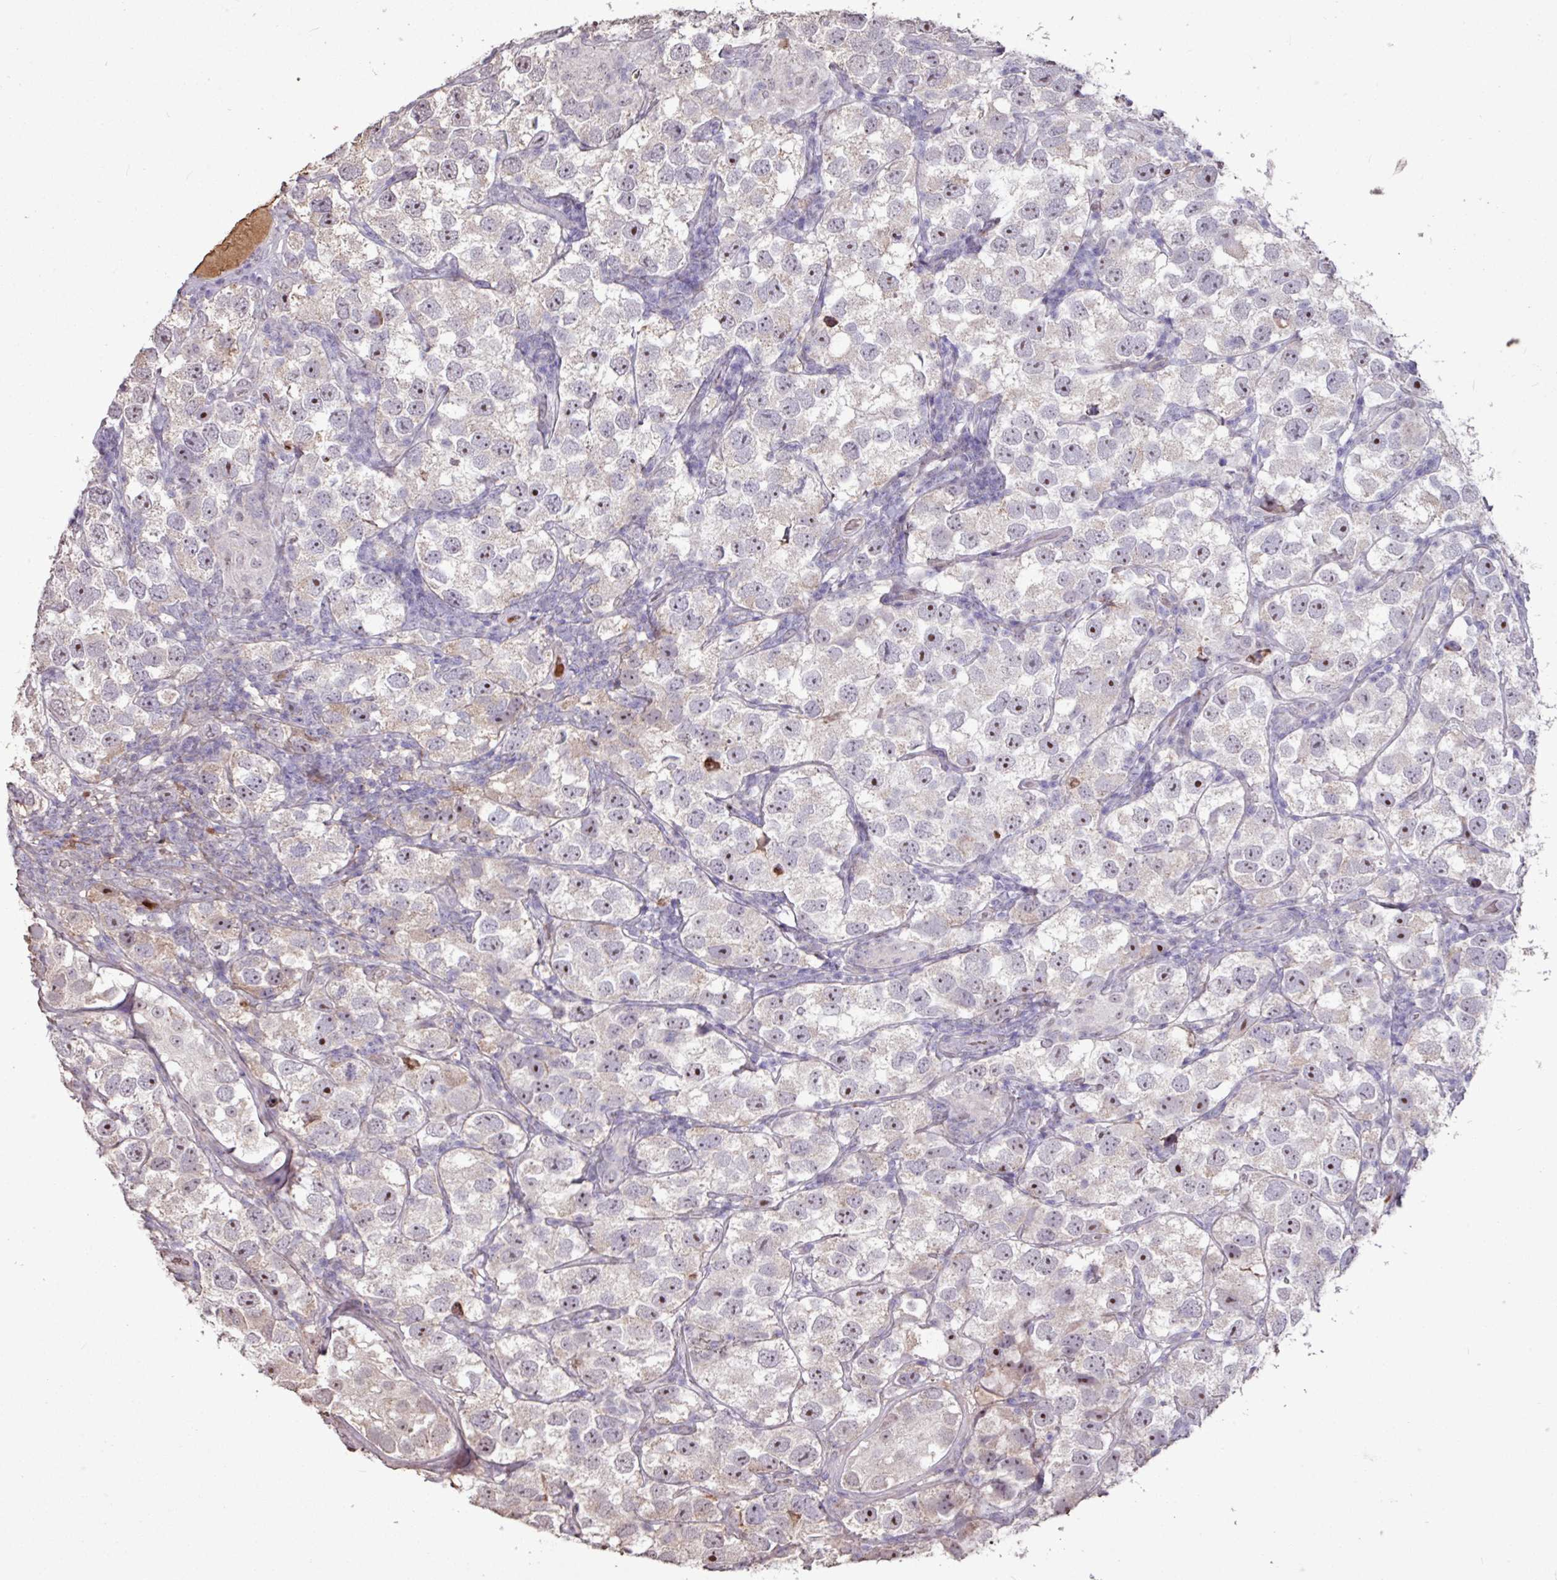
{"staining": {"intensity": "moderate", "quantity": ">75%", "location": "nuclear"}, "tissue": "testis cancer", "cell_type": "Tumor cells", "image_type": "cancer", "snomed": [{"axis": "morphology", "description": "Seminoma, NOS"}, {"axis": "topography", "description": "Testis"}], "caption": "DAB (3,3'-diaminobenzidine) immunohistochemical staining of seminoma (testis) exhibits moderate nuclear protein positivity in about >75% of tumor cells.", "gene": "L3MBTL3", "patient": {"sex": "male", "age": 26}}